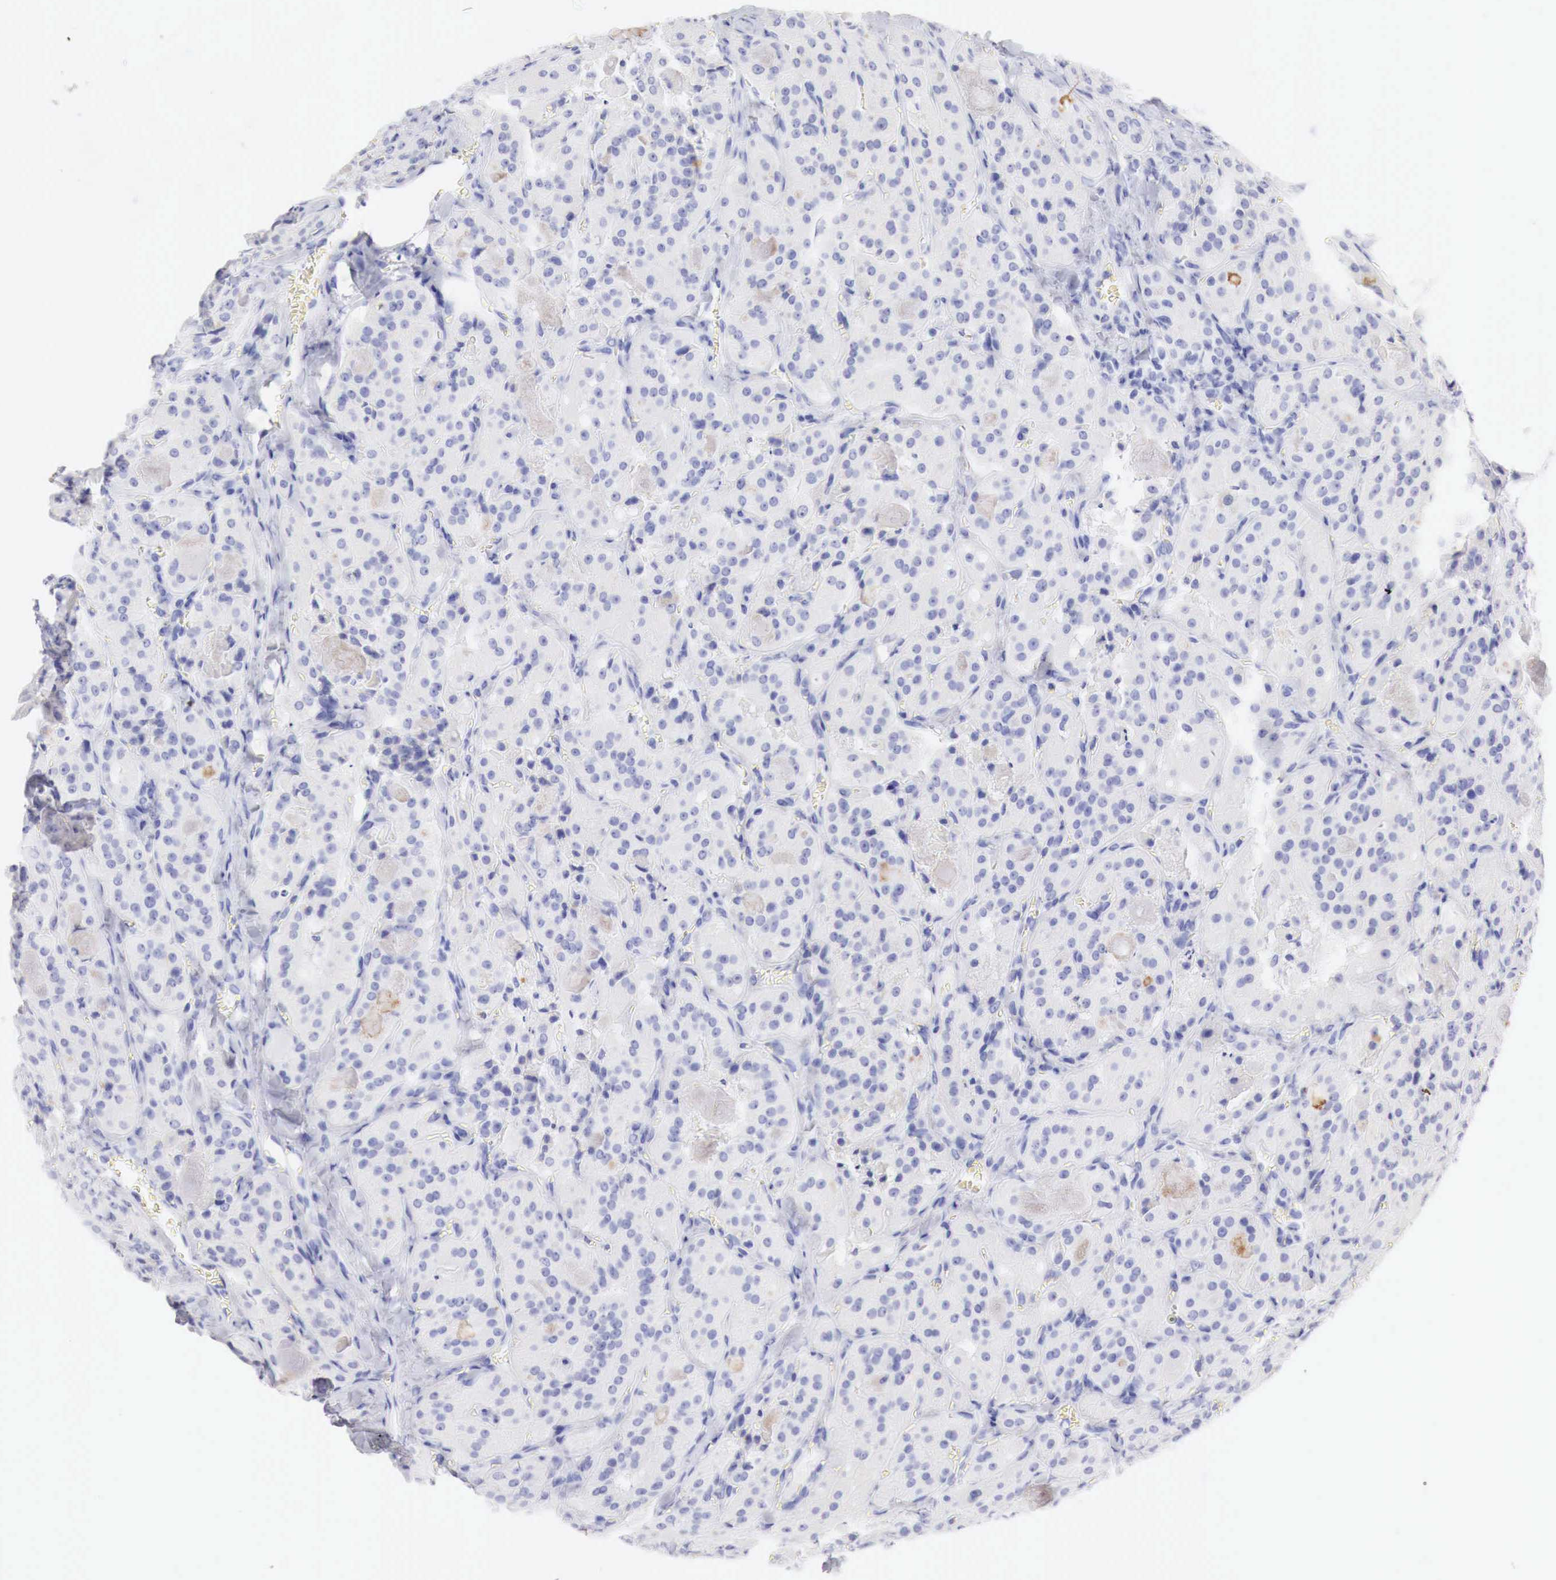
{"staining": {"intensity": "negative", "quantity": "none", "location": "none"}, "tissue": "thyroid cancer", "cell_type": "Tumor cells", "image_type": "cancer", "snomed": [{"axis": "morphology", "description": "Carcinoma, NOS"}, {"axis": "topography", "description": "Thyroid gland"}], "caption": "This is an IHC image of human carcinoma (thyroid). There is no positivity in tumor cells.", "gene": "TYR", "patient": {"sex": "male", "age": 76}}